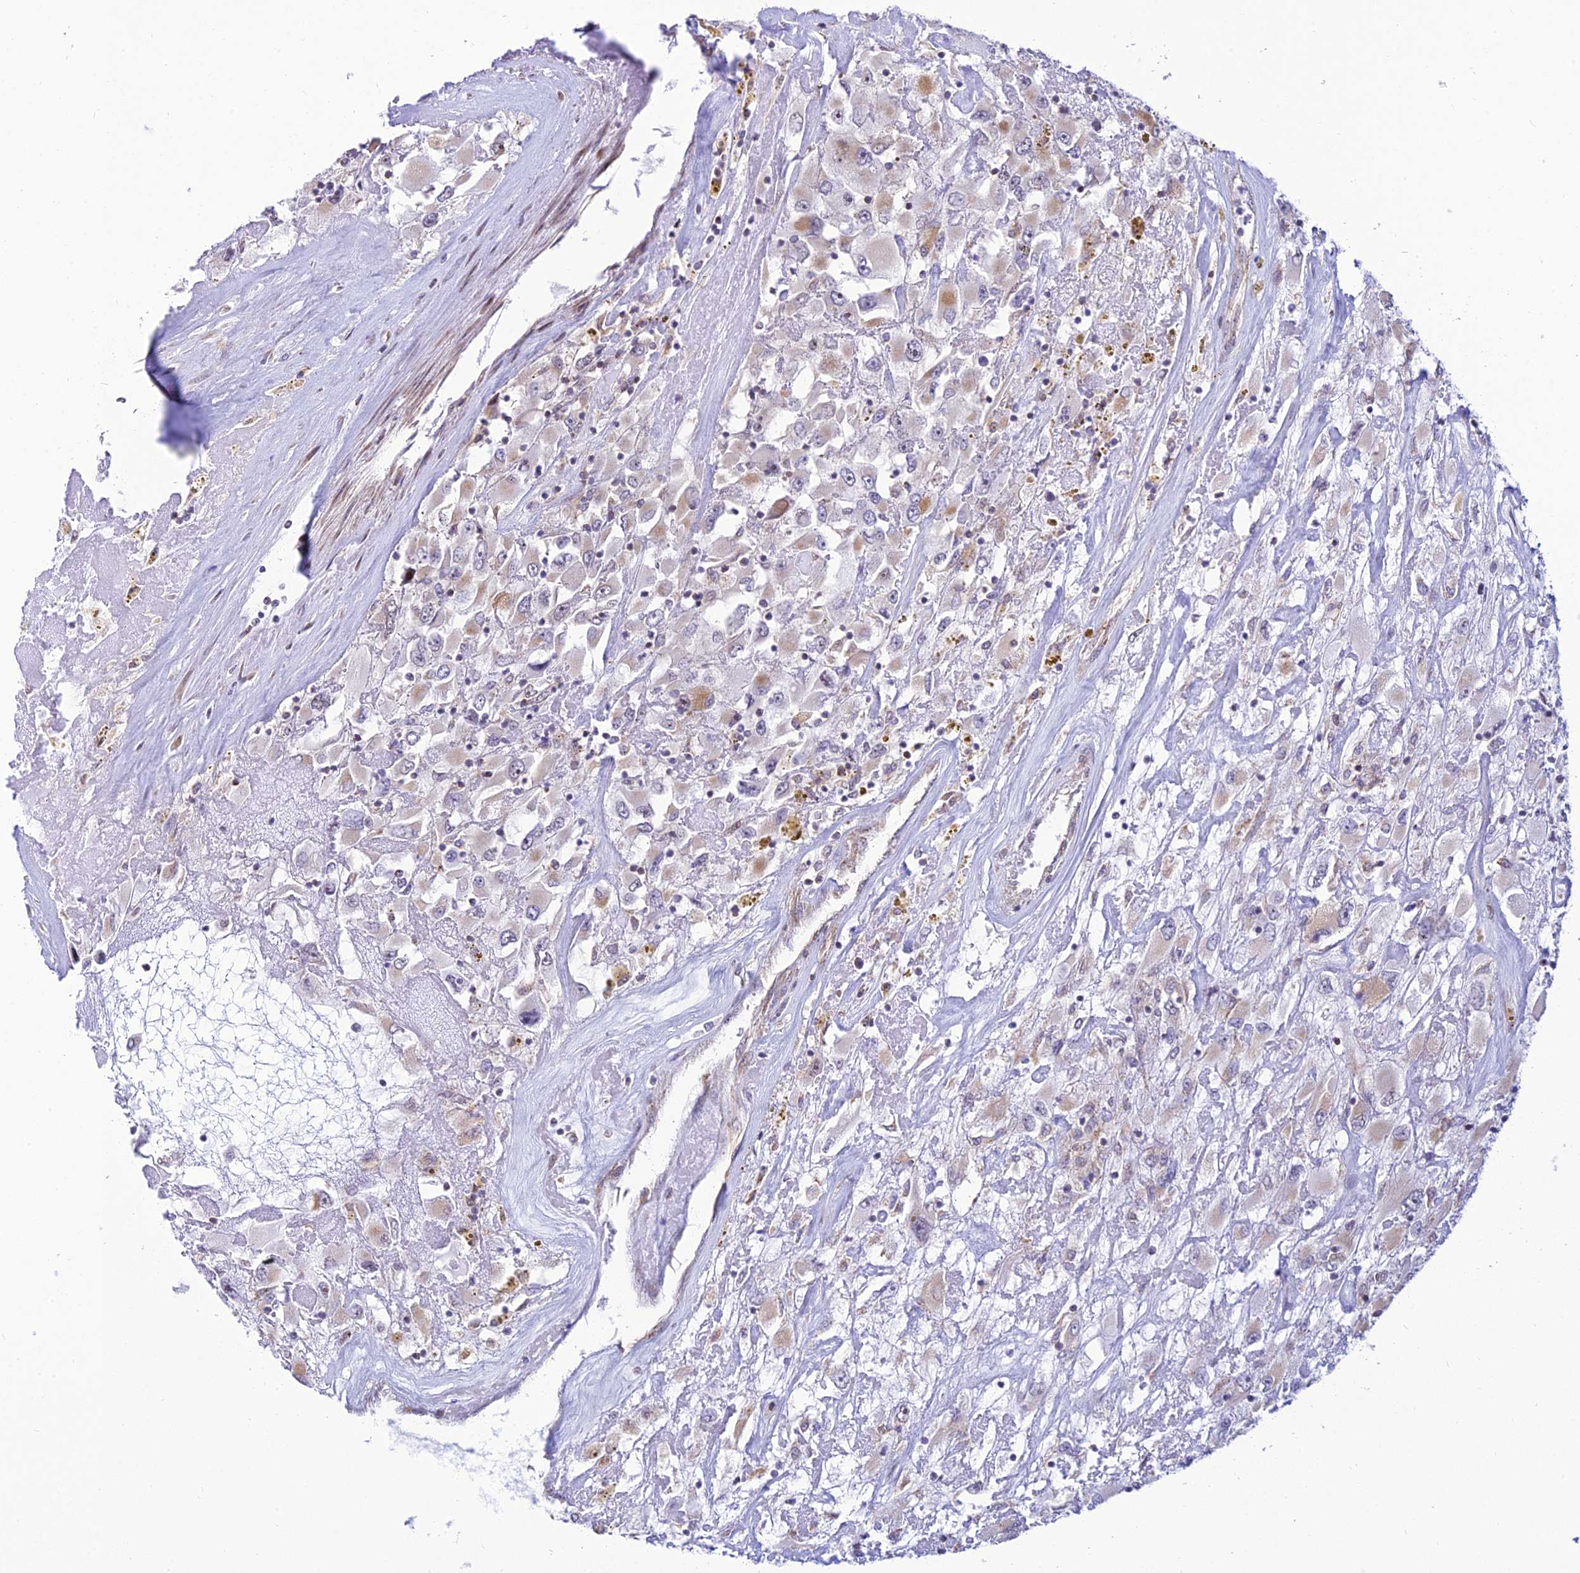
{"staining": {"intensity": "negative", "quantity": "none", "location": "none"}, "tissue": "renal cancer", "cell_type": "Tumor cells", "image_type": "cancer", "snomed": [{"axis": "morphology", "description": "Adenocarcinoma, NOS"}, {"axis": "topography", "description": "Kidney"}], "caption": "Human adenocarcinoma (renal) stained for a protein using immunohistochemistry reveals no expression in tumor cells.", "gene": "HOOK2", "patient": {"sex": "female", "age": 52}}